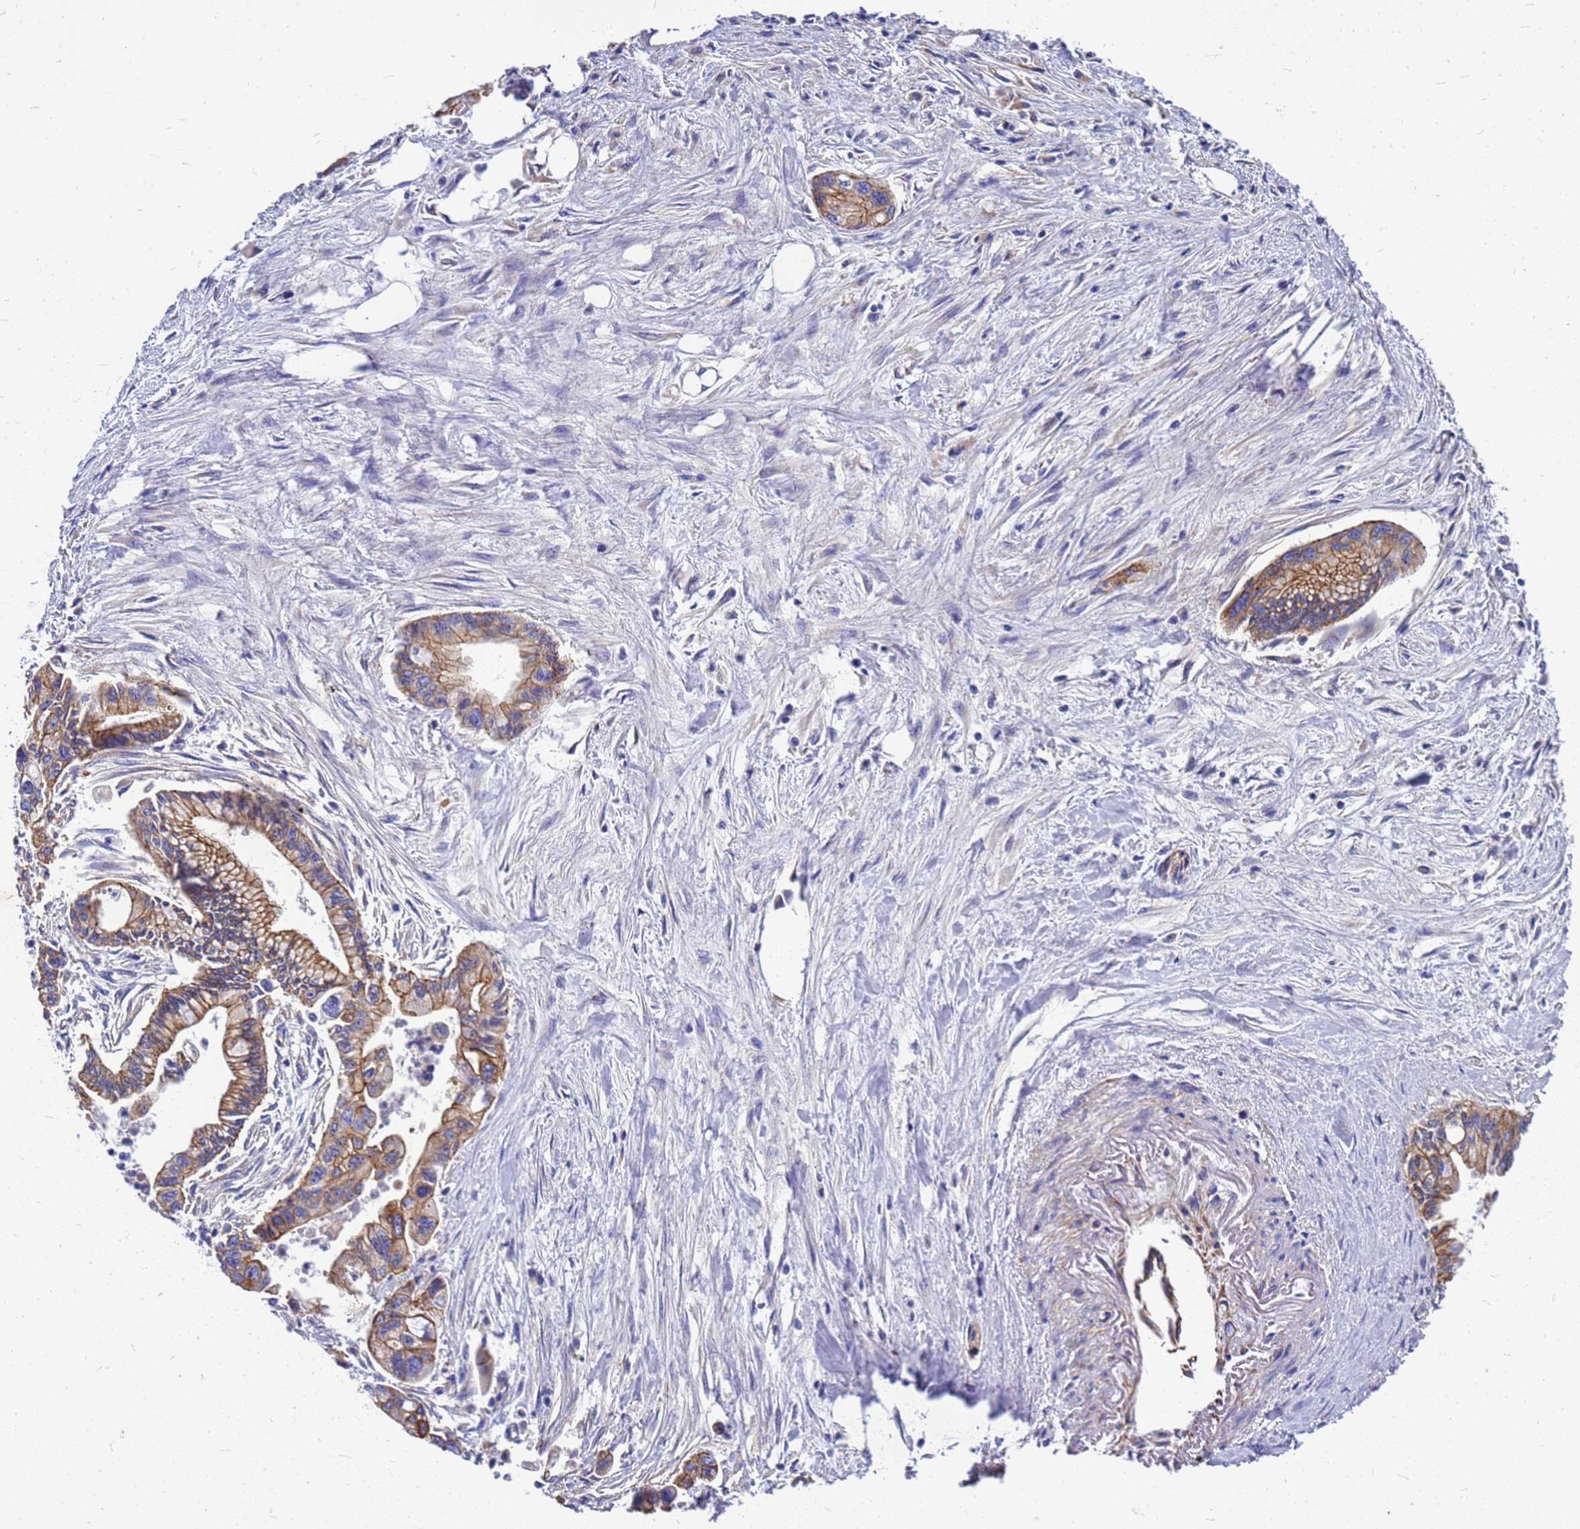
{"staining": {"intensity": "moderate", "quantity": ">75%", "location": "cytoplasmic/membranous"}, "tissue": "pancreatic cancer", "cell_type": "Tumor cells", "image_type": "cancer", "snomed": [{"axis": "morphology", "description": "Adenocarcinoma, NOS"}, {"axis": "topography", "description": "Pancreas"}], "caption": "Immunohistochemical staining of human pancreatic cancer reveals moderate cytoplasmic/membranous protein expression in approximately >75% of tumor cells.", "gene": "FBXW5", "patient": {"sex": "male", "age": 70}}